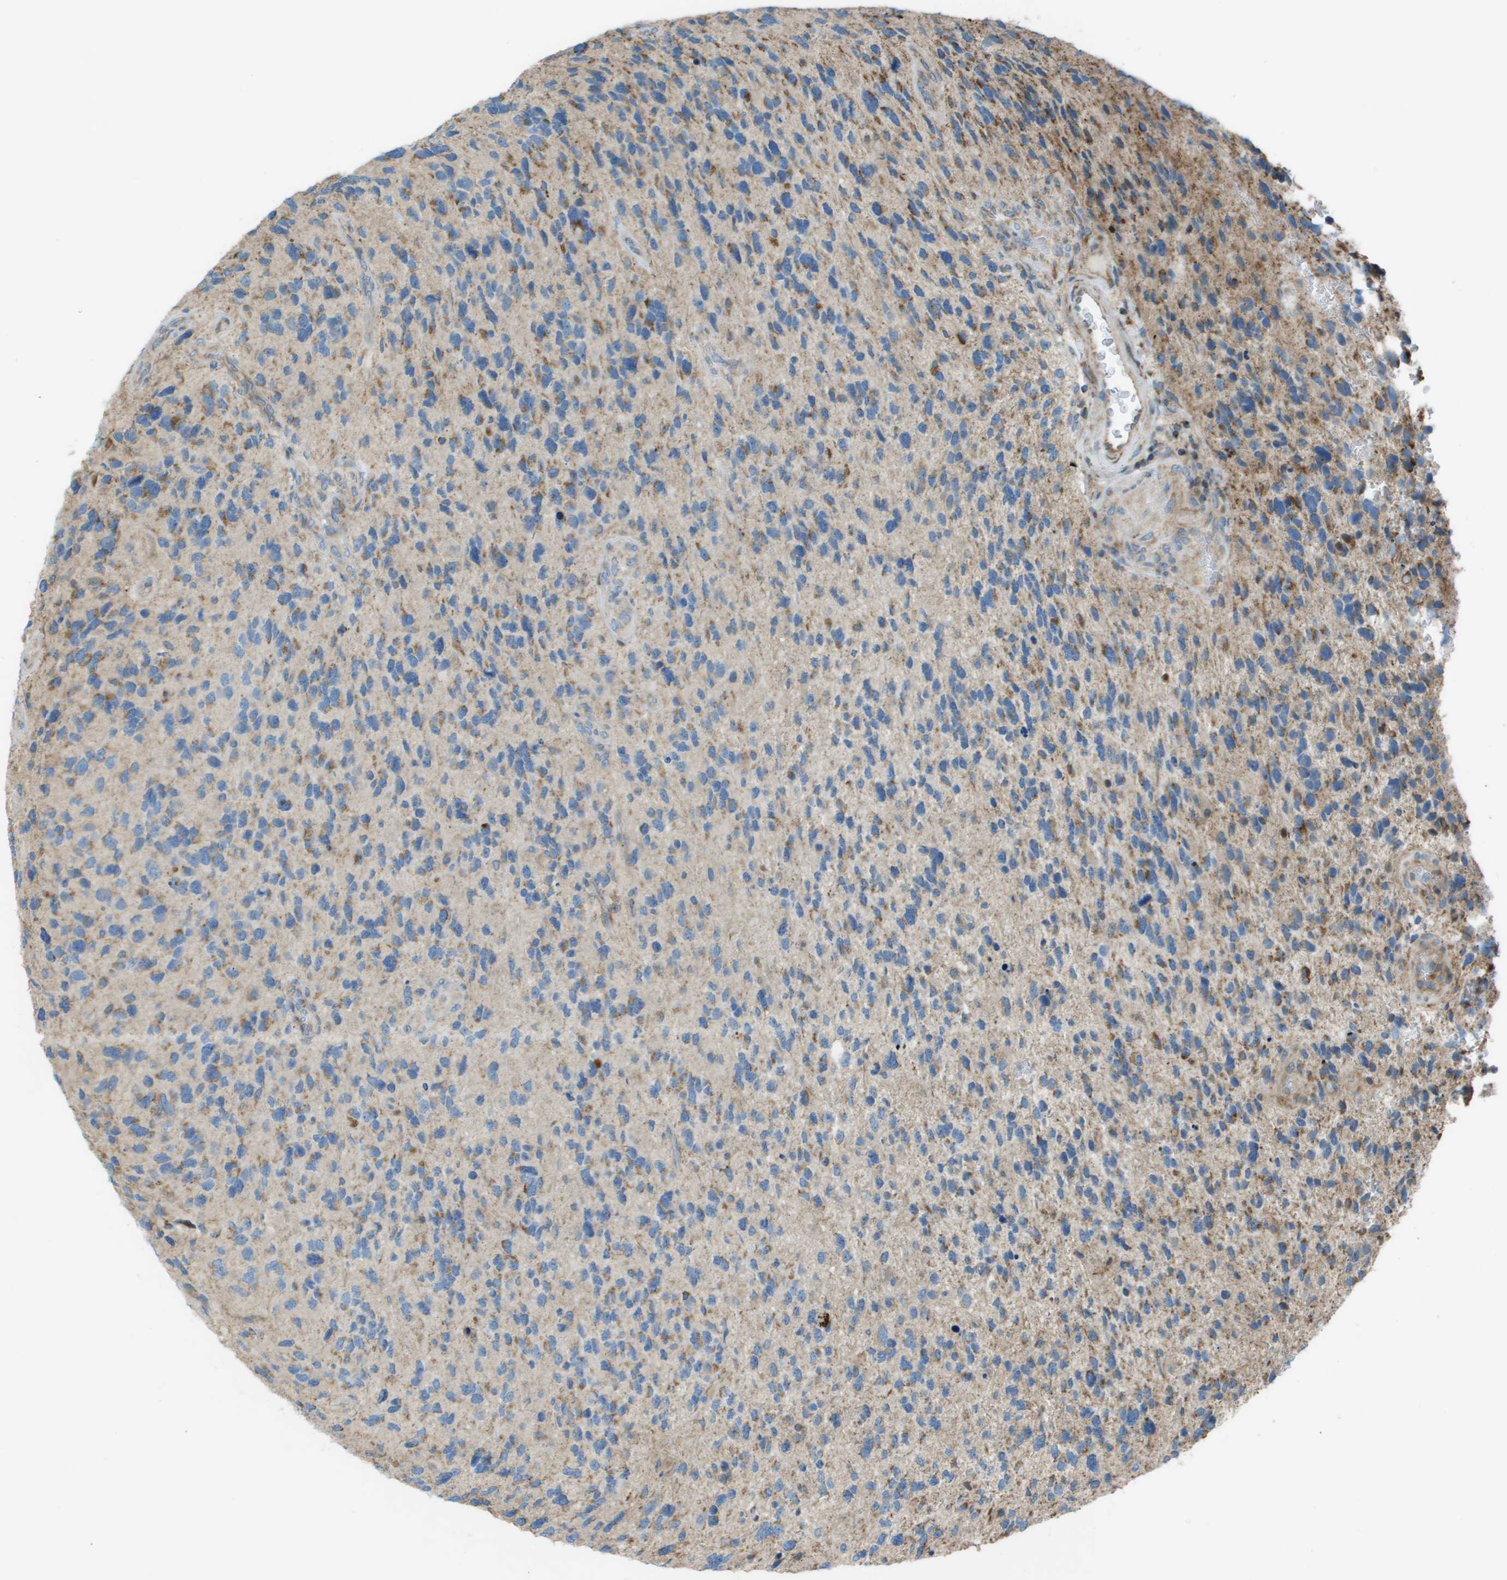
{"staining": {"intensity": "weak", "quantity": ">75%", "location": "cytoplasmic/membranous"}, "tissue": "glioma", "cell_type": "Tumor cells", "image_type": "cancer", "snomed": [{"axis": "morphology", "description": "Glioma, malignant, High grade"}, {"axis": "topography", "description": "Brain"}], "caption": "Tumor cells reveal low levels of weak cytoplasmic/membranous staining in about >75% of cells in malignant glioma (high-grade).", "gene": "MGAT3", "patient": {"sex": "female", "age": 58}}